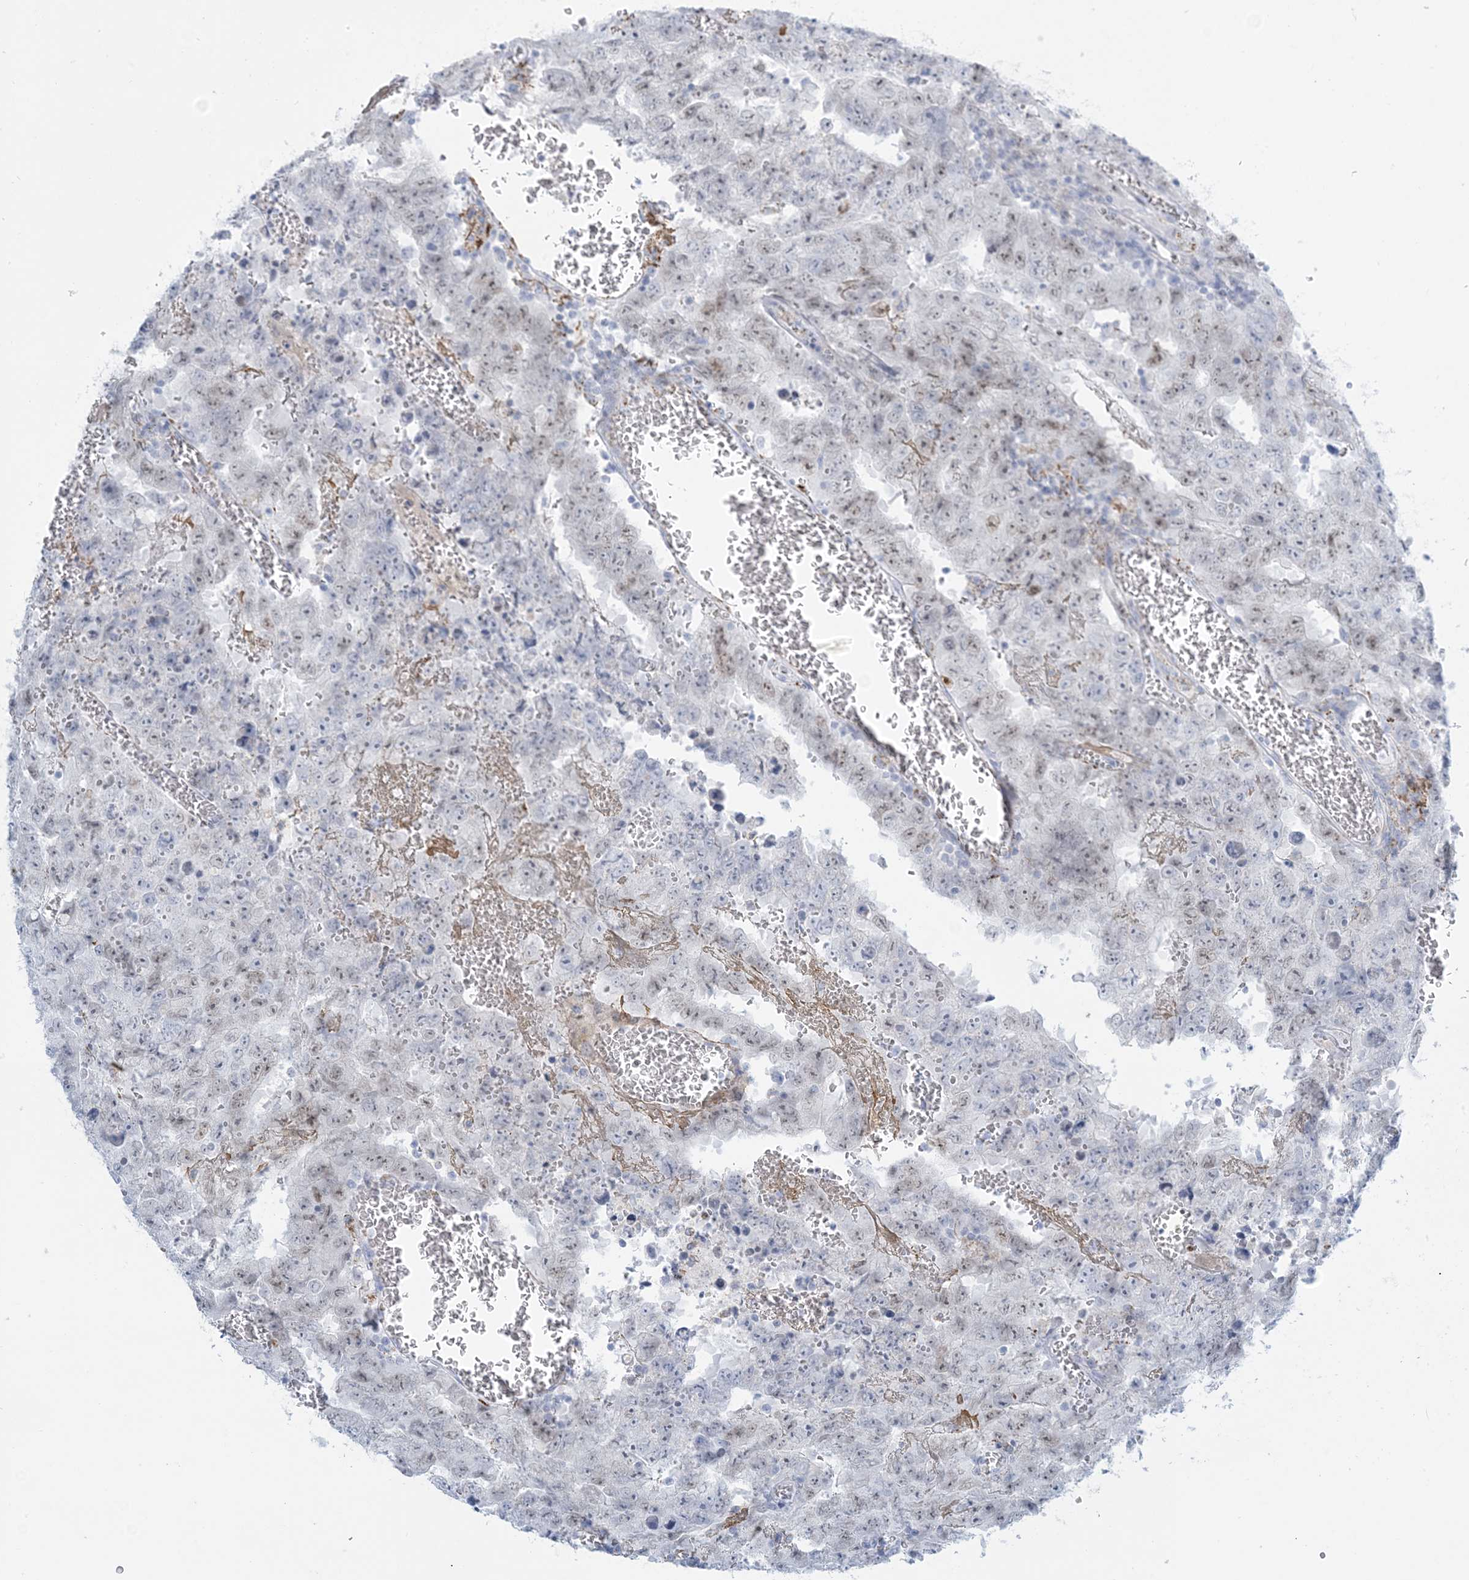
{"staining": {"intensity": "weak", "quantity": "<25%", "location": "nuclear"}, "tissue": "testis cancer", "cell_type": "Tumor cells", "image_type": "cancer", "snomed": [{"axis": "morphology", "description": "Carcinoma, Embryonal, NOS"}, {"axis": "topography", "description": "Testis"}], "caption": "A high-resolution image shows immunohistochemistry staining of testis cancer (embryonal carcinoma), which demonstrates no significant expression in tumor cells.", "gene": "ZDHHC4", "patient": {"sex": "male", "age": 26}}